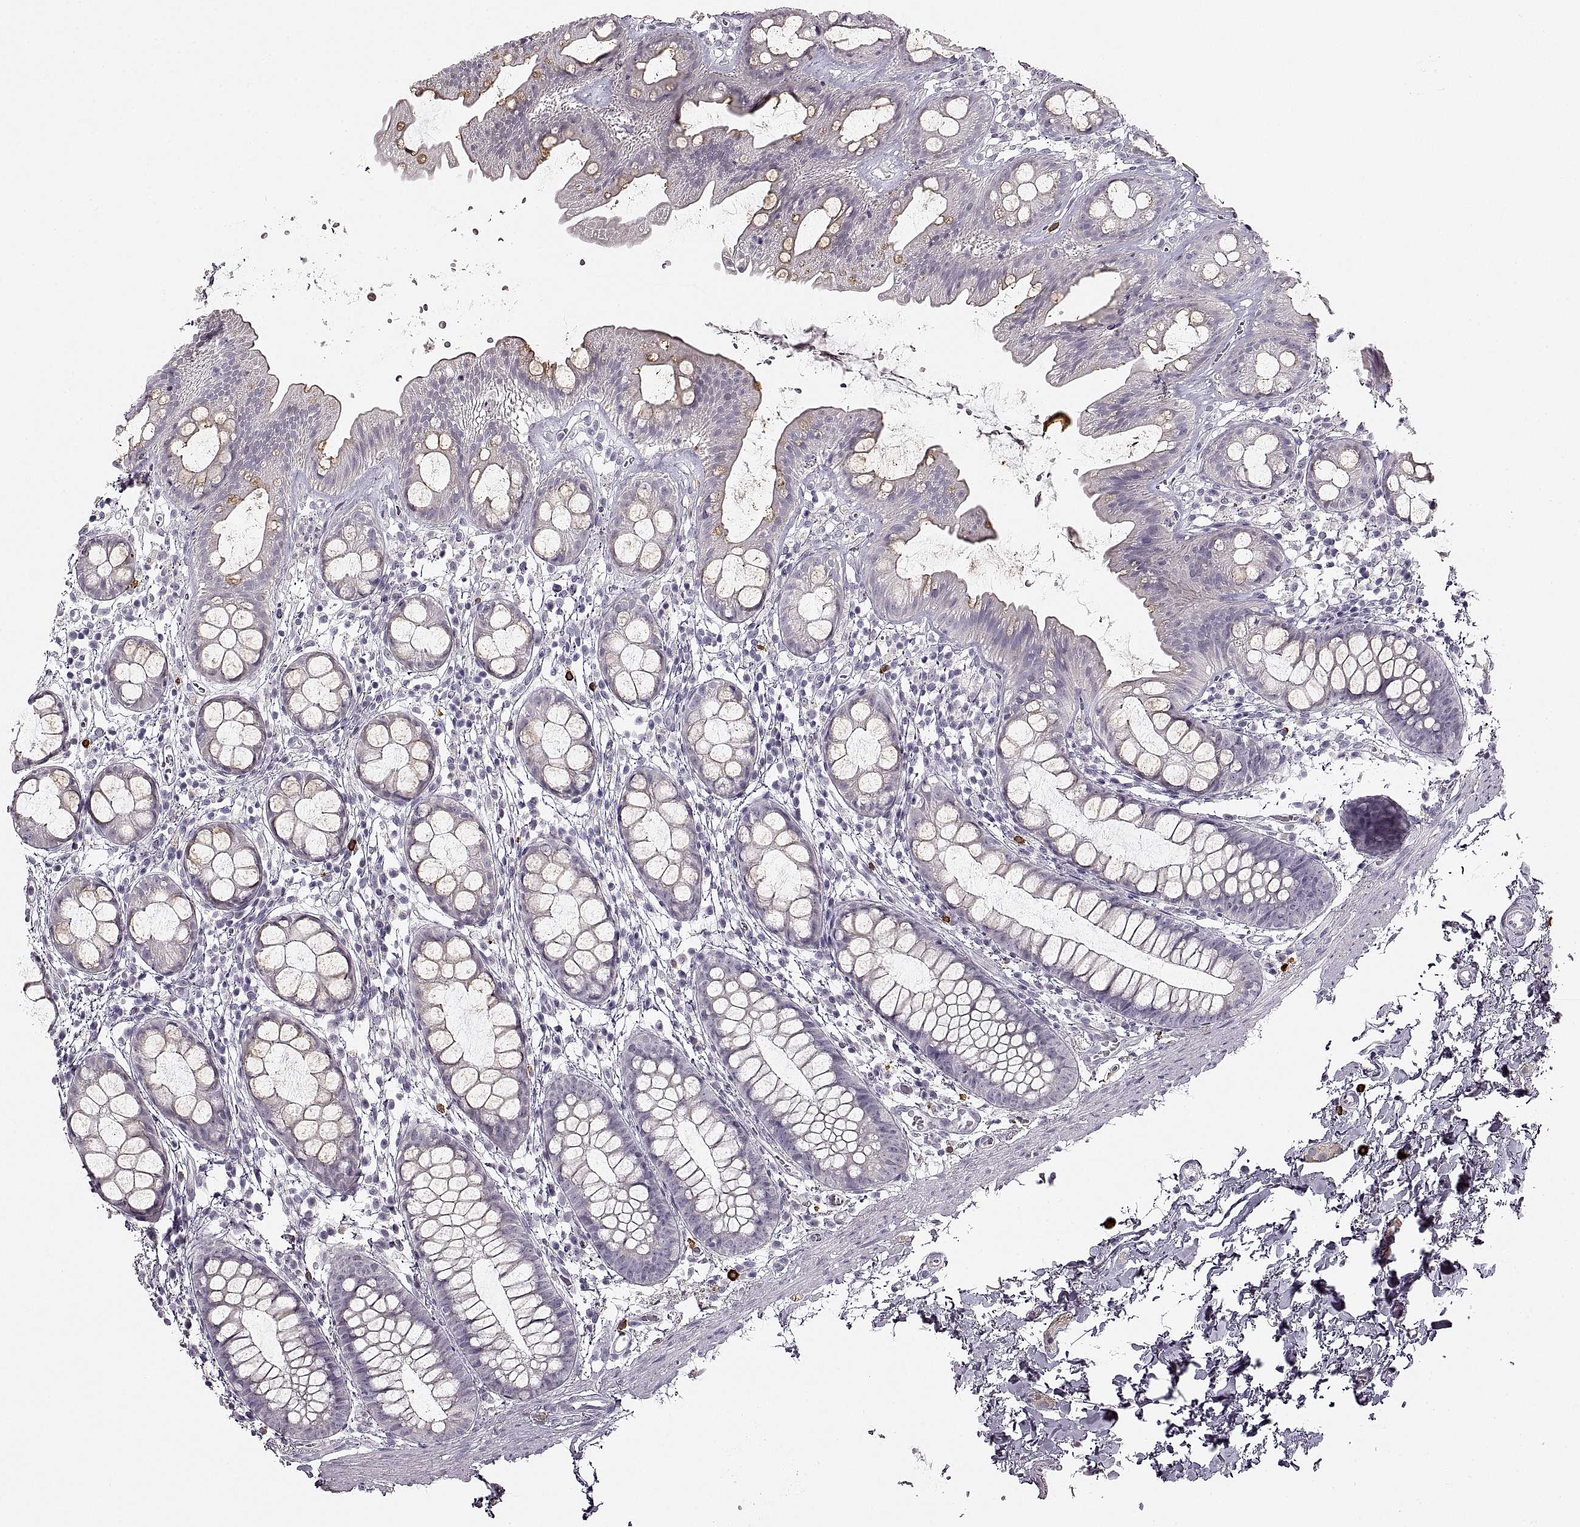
{"staining": {"intensity": "negative", "quantity": "none", "location": "none"}, "tissue": "rectum", "cell_type": "Glandular cells", "image_type": "normal", "snomed": [{"axis": "morphology", "description": "Normal tissue, NOS"}, {"axis": "topography", "description": "Rectum"}], "caption": "IHC image of unremarkable rectum: rectum stained with DAB shows no significant protein staining in glandular cells.", "gene": "CNTN1", "patient": {"sex": "male", "age": 57}}